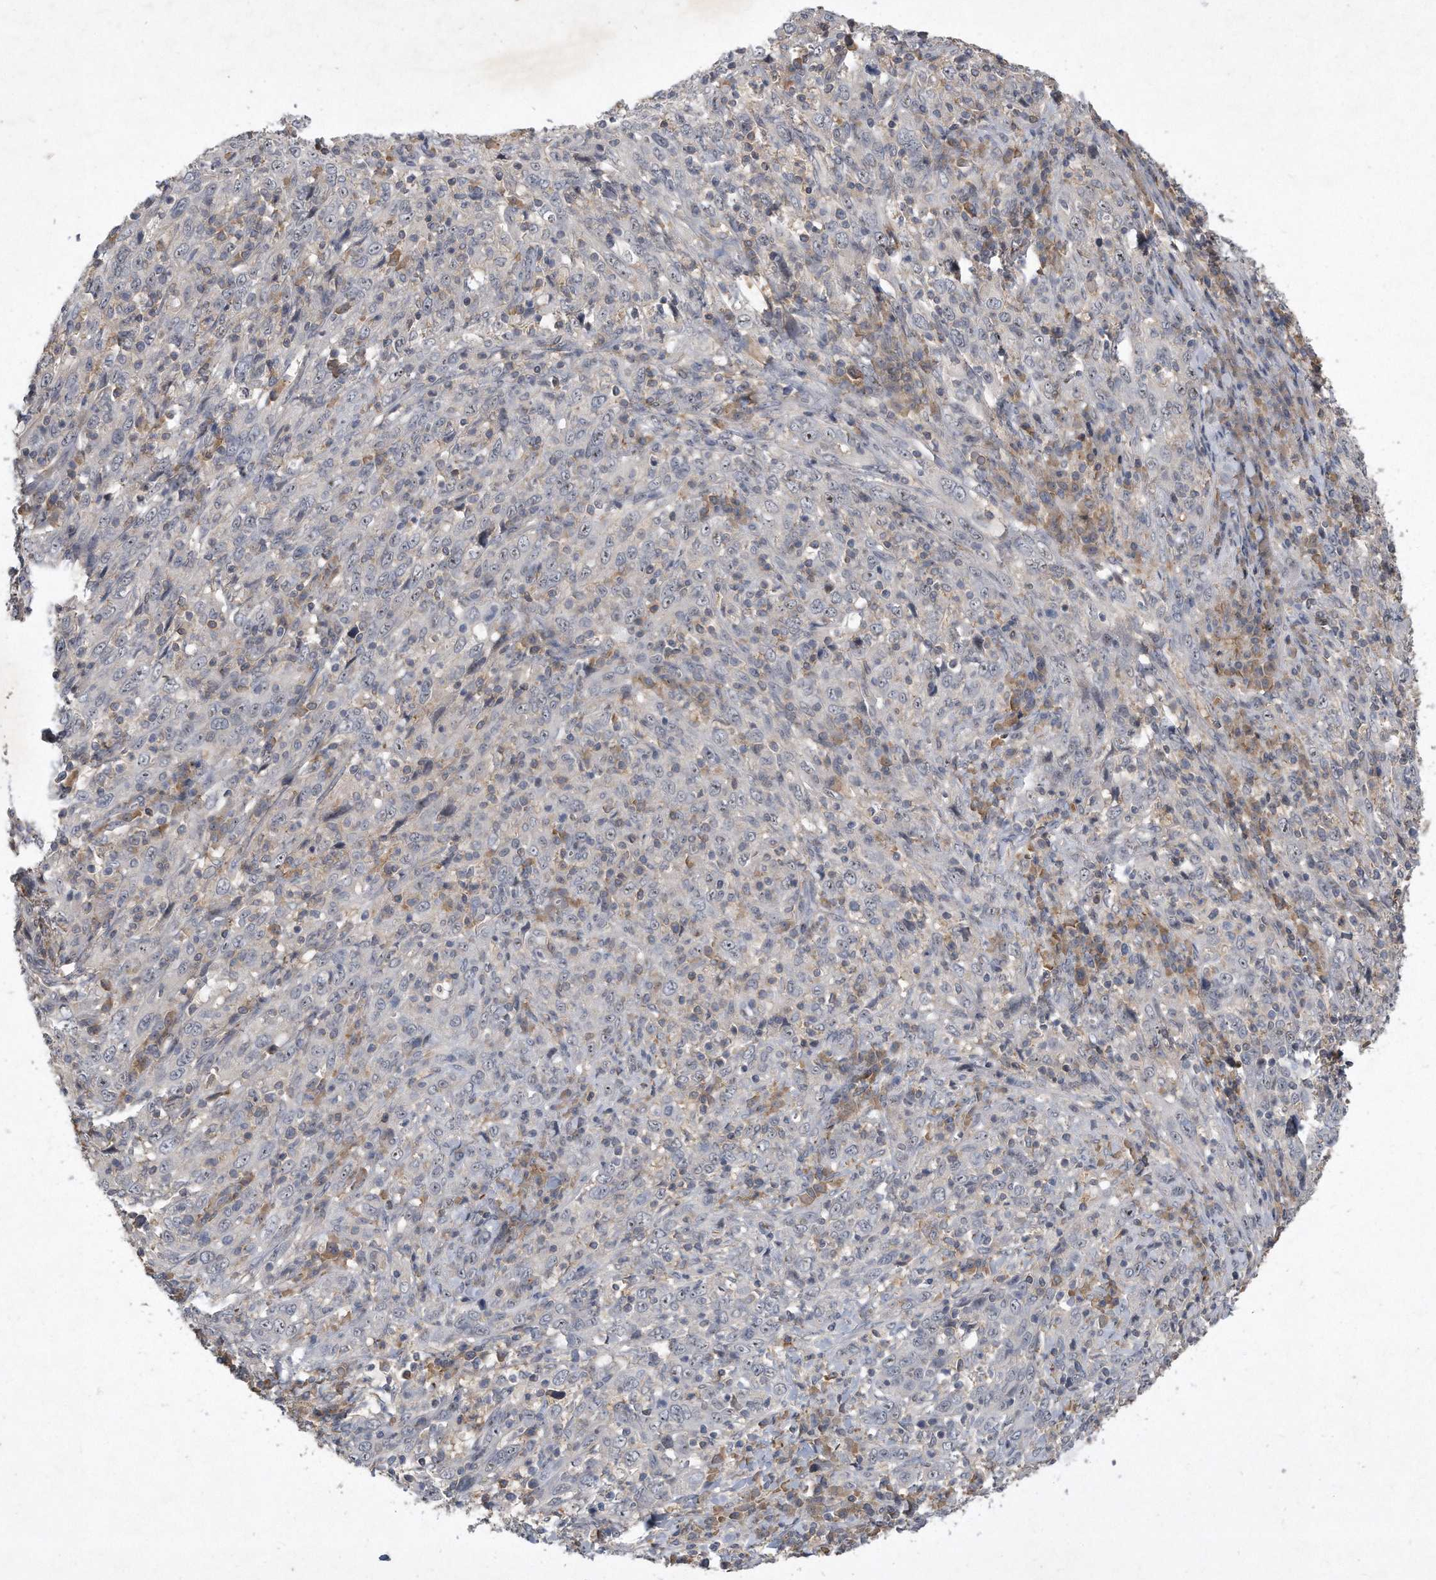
{"staining": {"intensity": "weak", "quantity": "<25%", "location": "nuclear"}, "tissue": "cervical cancer", "cell_type": "Tumor cells", "image_type": "cancer", "snomed": [{"axis": "morphology", "description": "Squamous cell carcinoma, NOS"}, {"axis": "topography", "description": "Cervix"}], "caption": "Tumor cells are negative for brown protein staining in cervical cancer. The staining was performed using DAB to visualize the protein expression in brown, while the nuclei were stained in blue with hematoxylin (Magnification: 20x).", "gene": "PGBD2", "patient": {"sex": "female", "age": 46}}